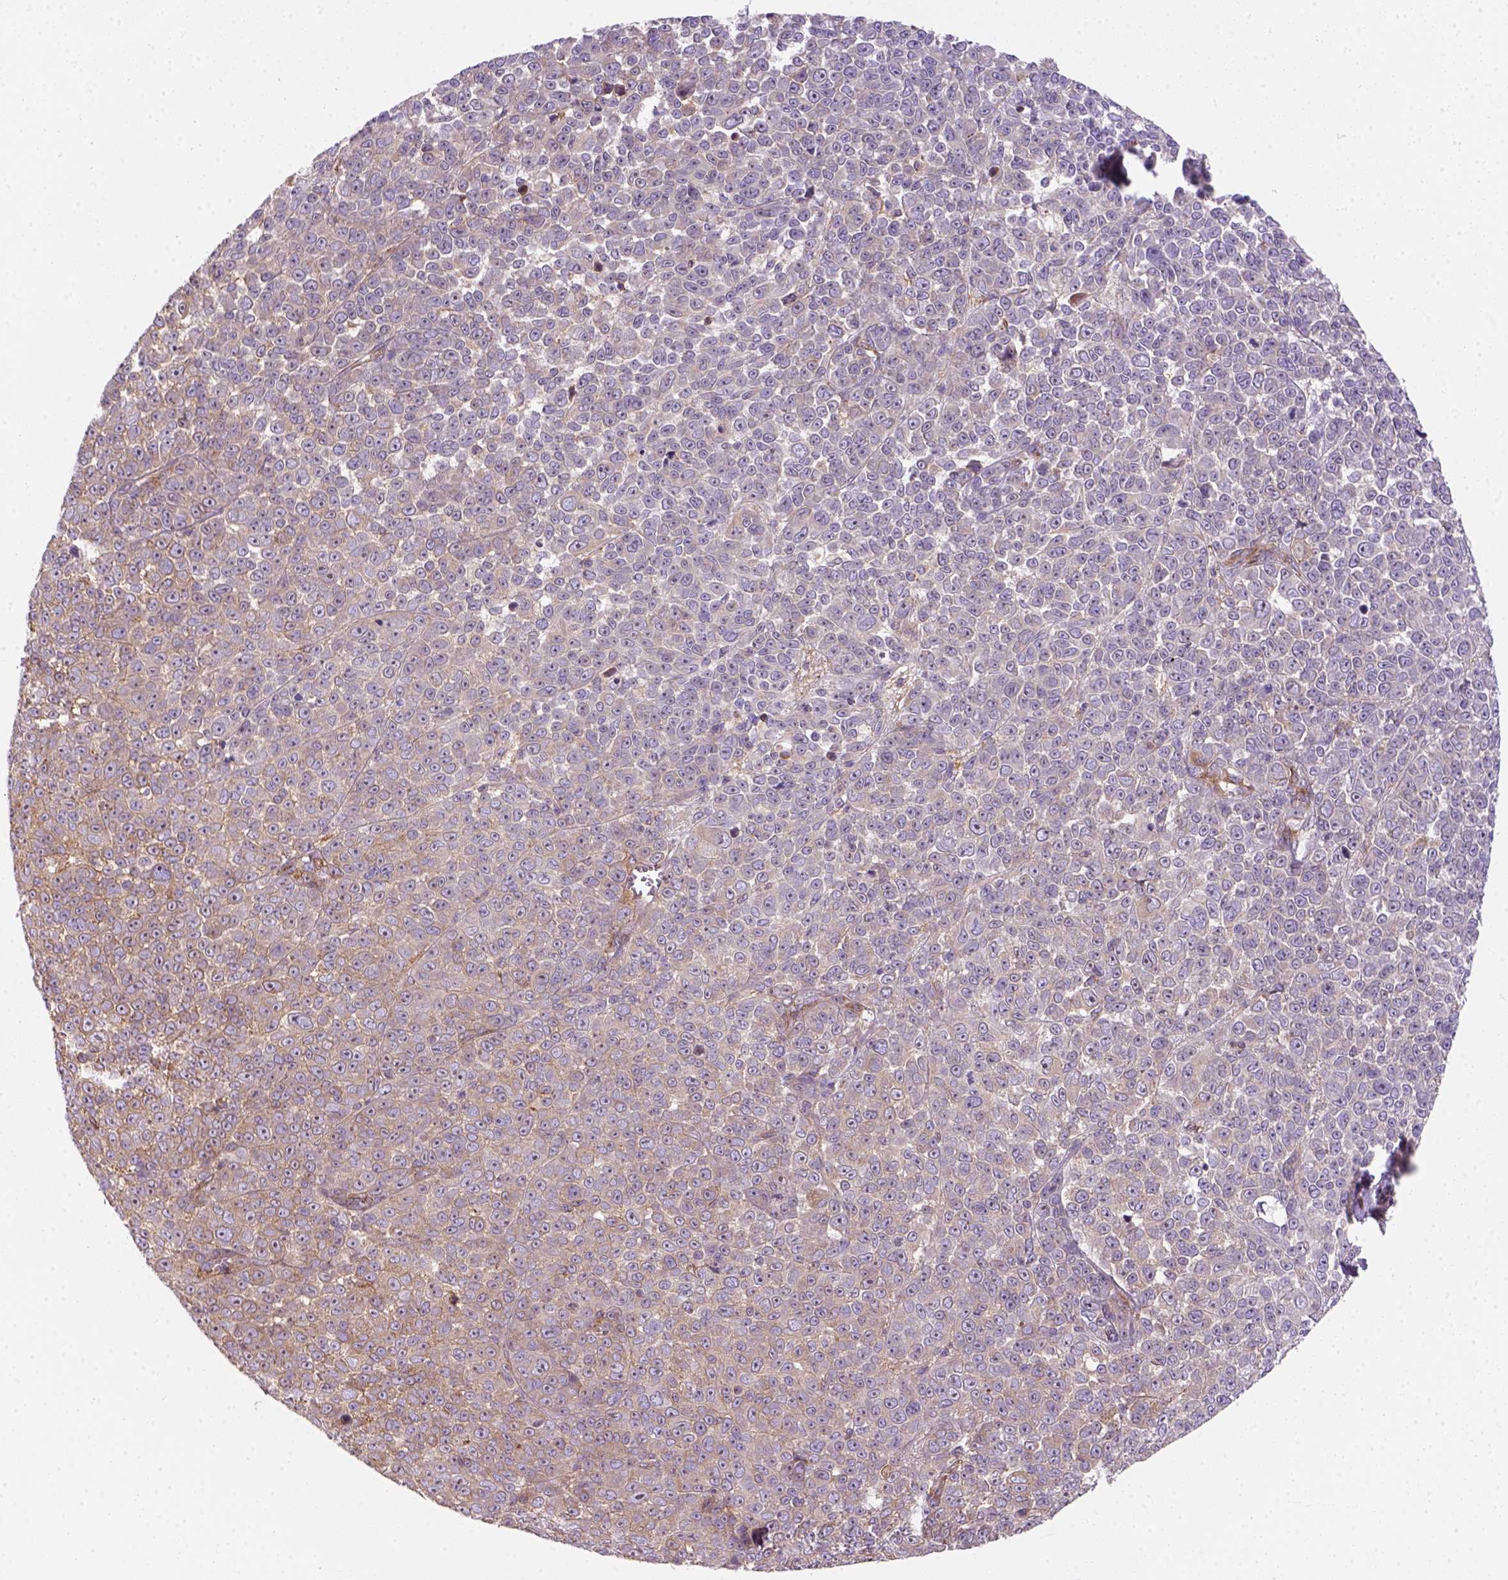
{"staining": {"intensity": "weak", "quantity": "25%-75%", "location": "cytoplasmic/membranous"}, "tissue": "melanoma", "cell_type": "Tumor cells", "image_type": "cancer", "snomed": [{"axis": "morphology", "description": "Malignant melanoma, NOS"}, {"axis": "topography", "description": "Skin"}], "caption": "Melanoma stained for a protein (brown) displays weak cytoplasmic/membranous positive expression in about 25%-75% of tumor cells.", "gene": "GPRC5D", "patient": {"sex": "female", "age": 95}}